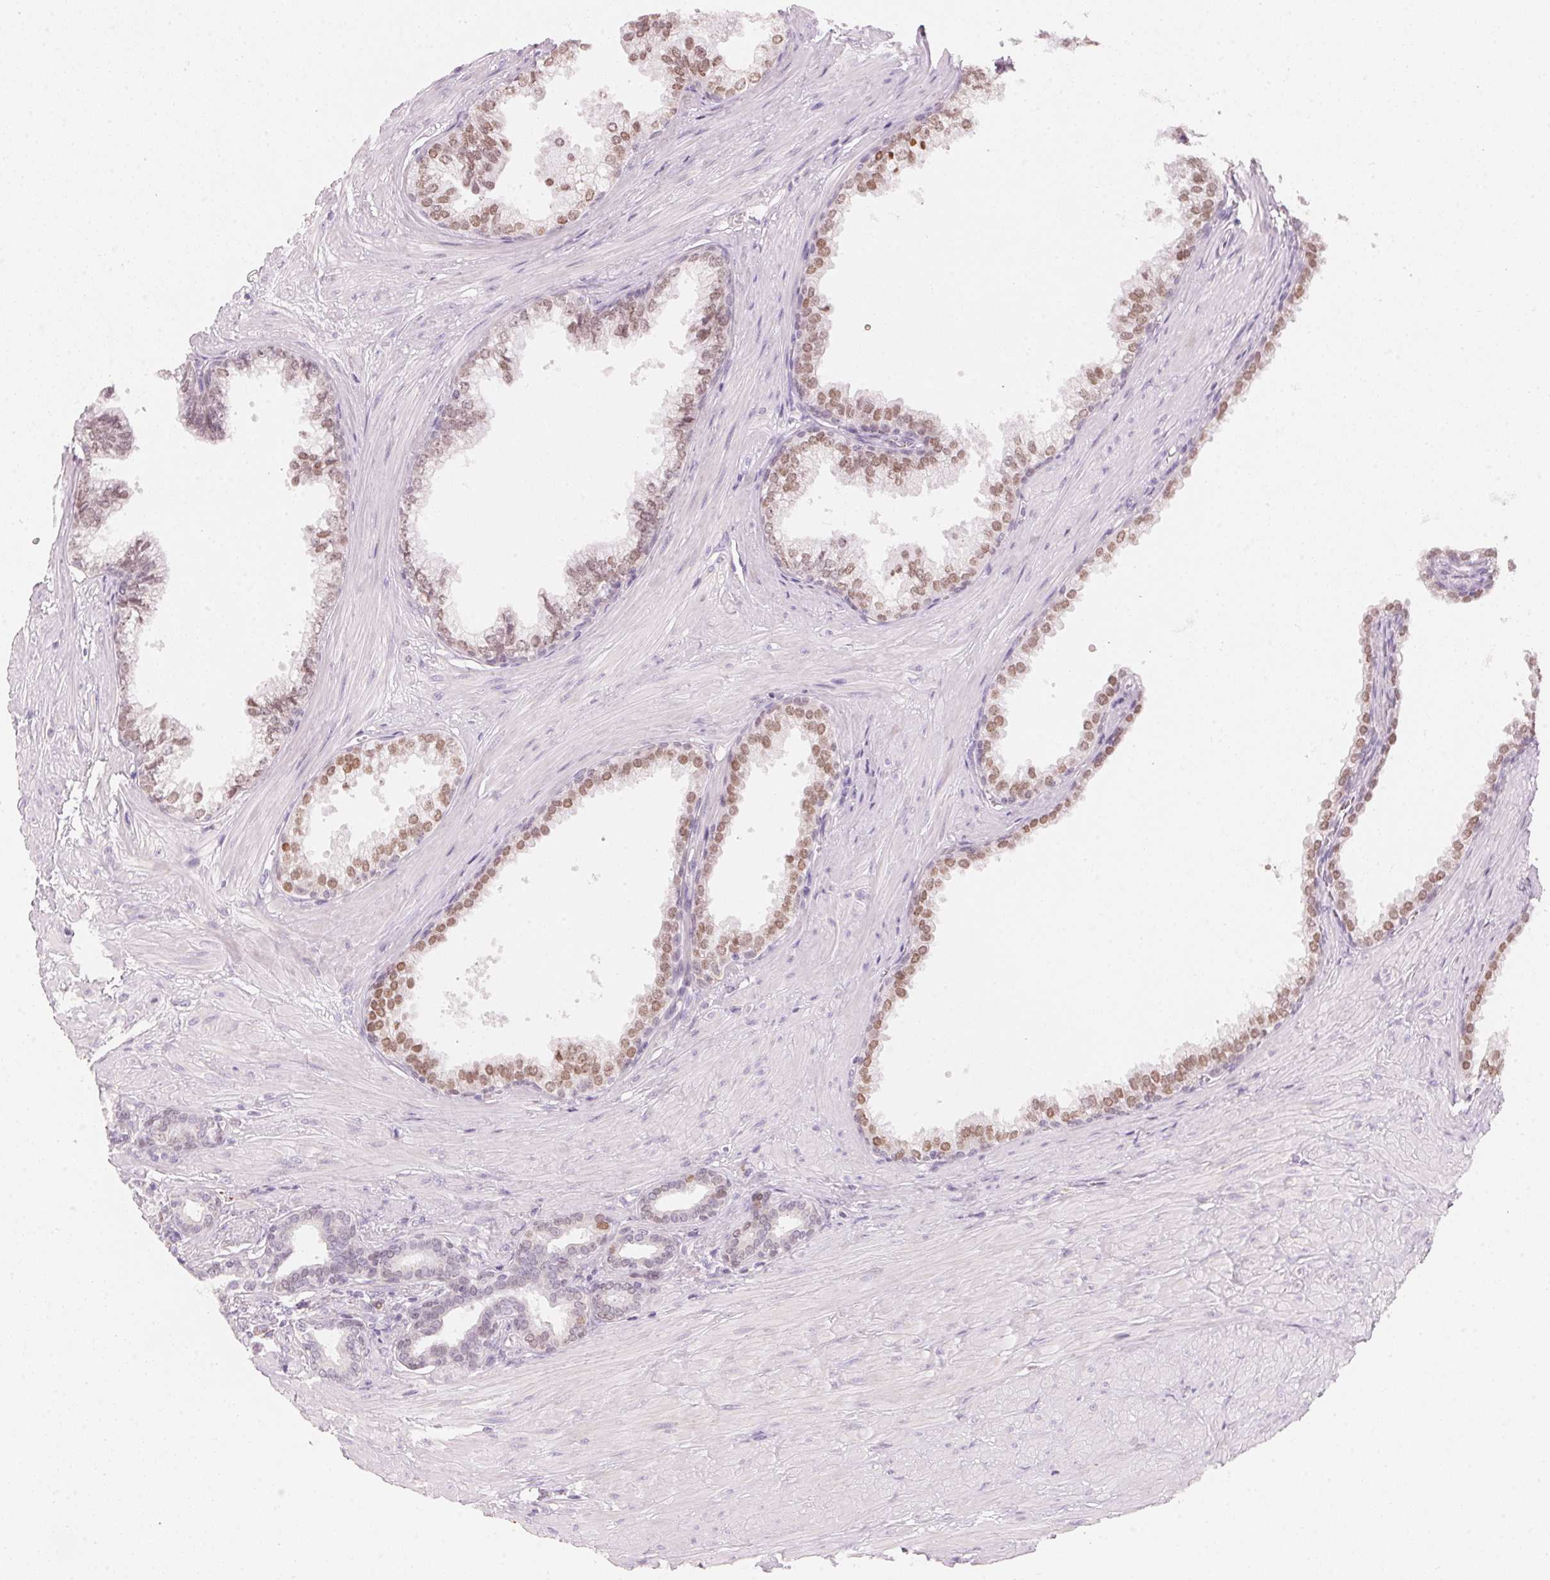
{"staining": {"intensity": "strong", "quantity": "25%-75%", "location": "nuclear"}, "tissue": "prostate", "cell_type": "Glandular cells", "image_type": "normal", "snomed": [{"axis": "morphology", "description": "Normal tissue, NOS"}, {"axis": "topography", "description": "Prostate"}, {"axis": "topography", "description": "Peripheral nerve tissue"}], "caption": "Protein staining shows strong nuclear positivity in about 25%-75% of glandular cells in benign prostate.", "gene": "HOXB13", "patient": {"sex": "male", "age": 55}}